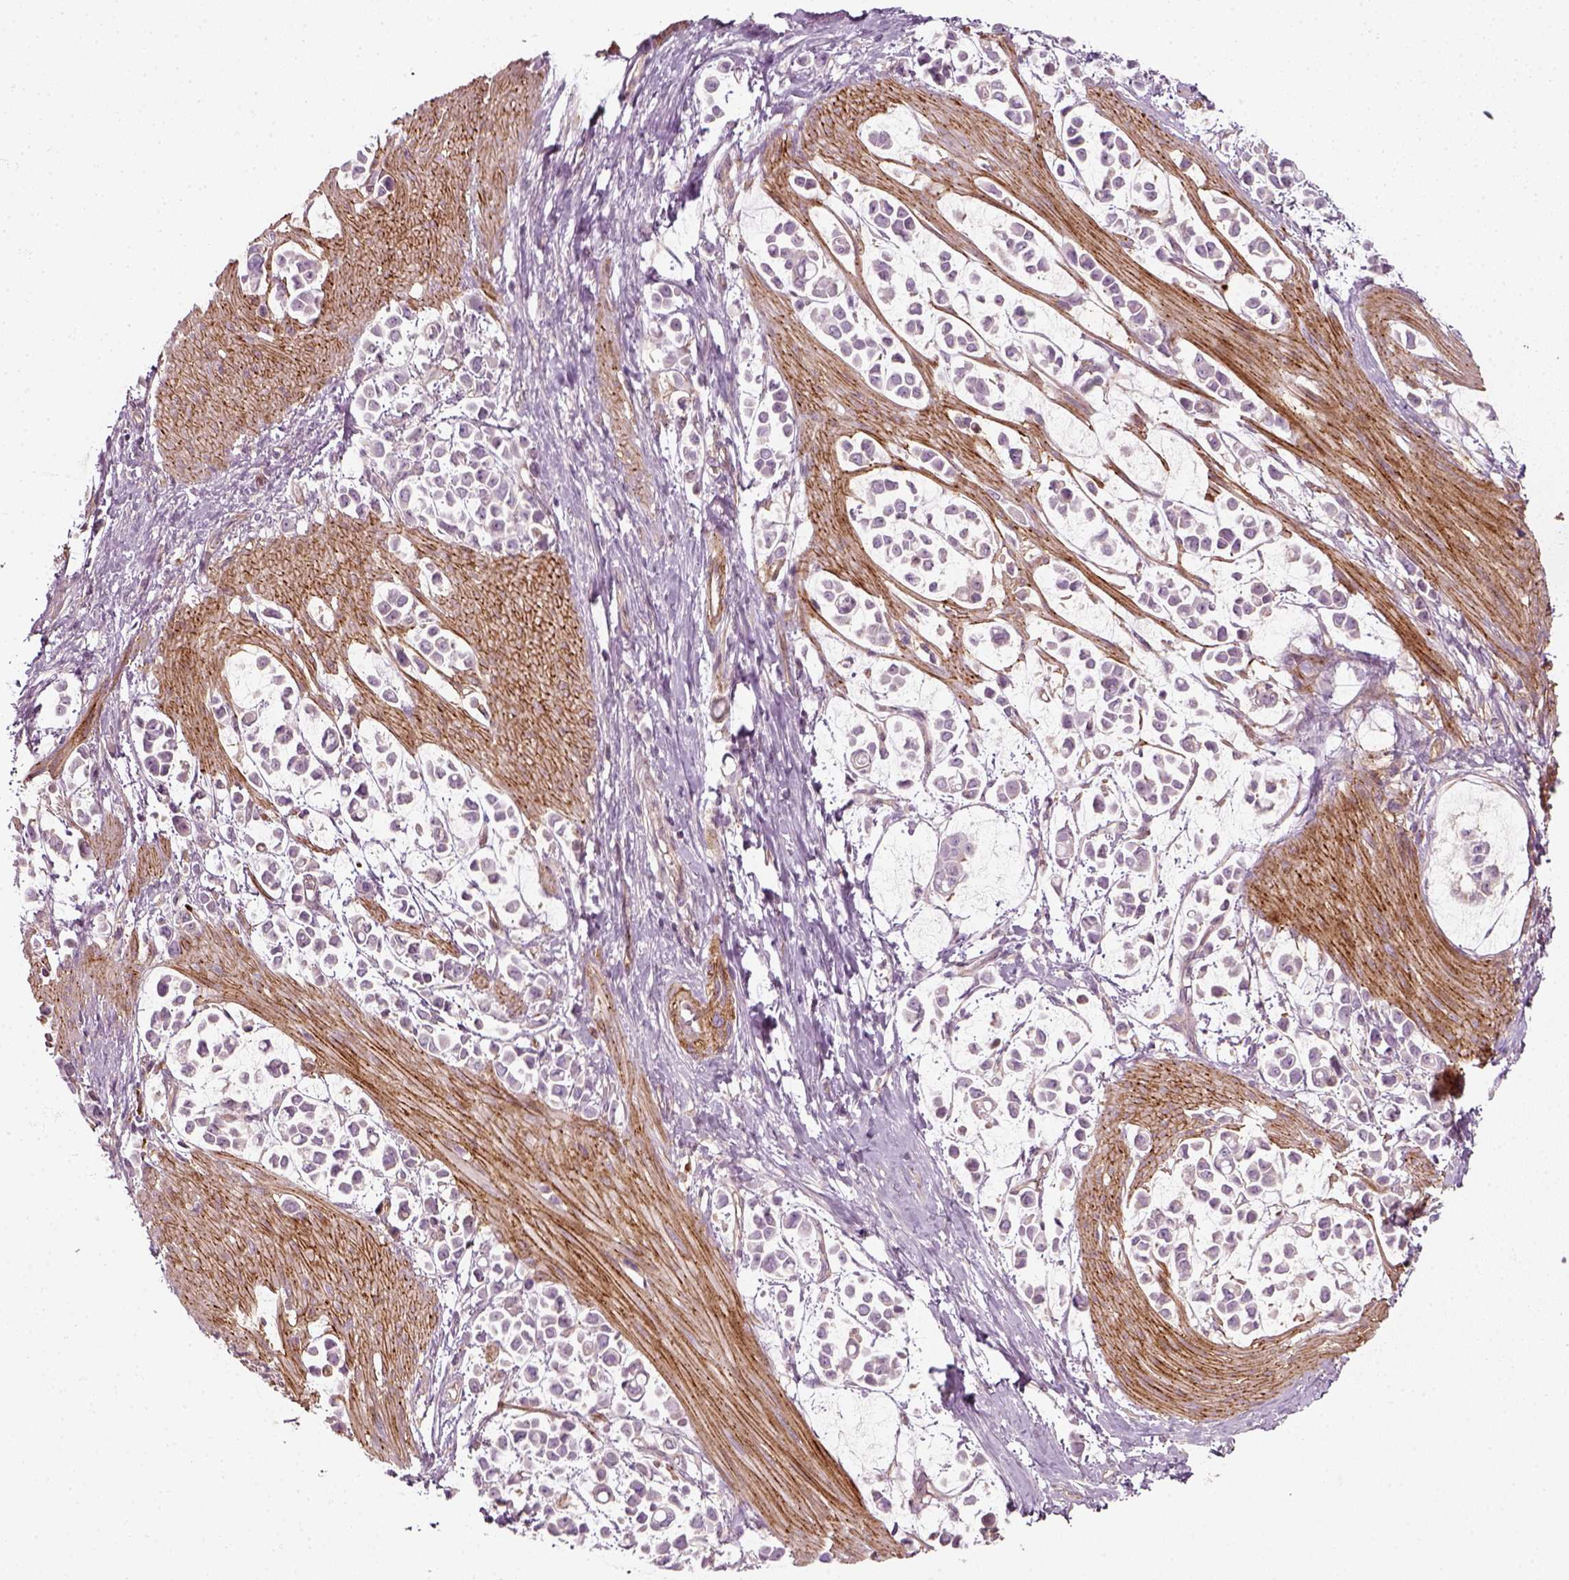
{"staining": {"intensity": "negative", "quantity": "none", "location": "none"}, "tissue": "stomach cancer", "cell_type": "Tumor cells", "image_type": "cancer", "snomed": [{"axis": "morphology", "description": "Adenocarcinoma, NOS"}, {"axis": "topography", "description": "Stomach"}], "caption": "This is an IHC histopathology image of human adenocarcinoma (stomach). There is no positivity in tumor cells.", "gene": "NPTN", "patient": {"sex": "male", "age": 82}}